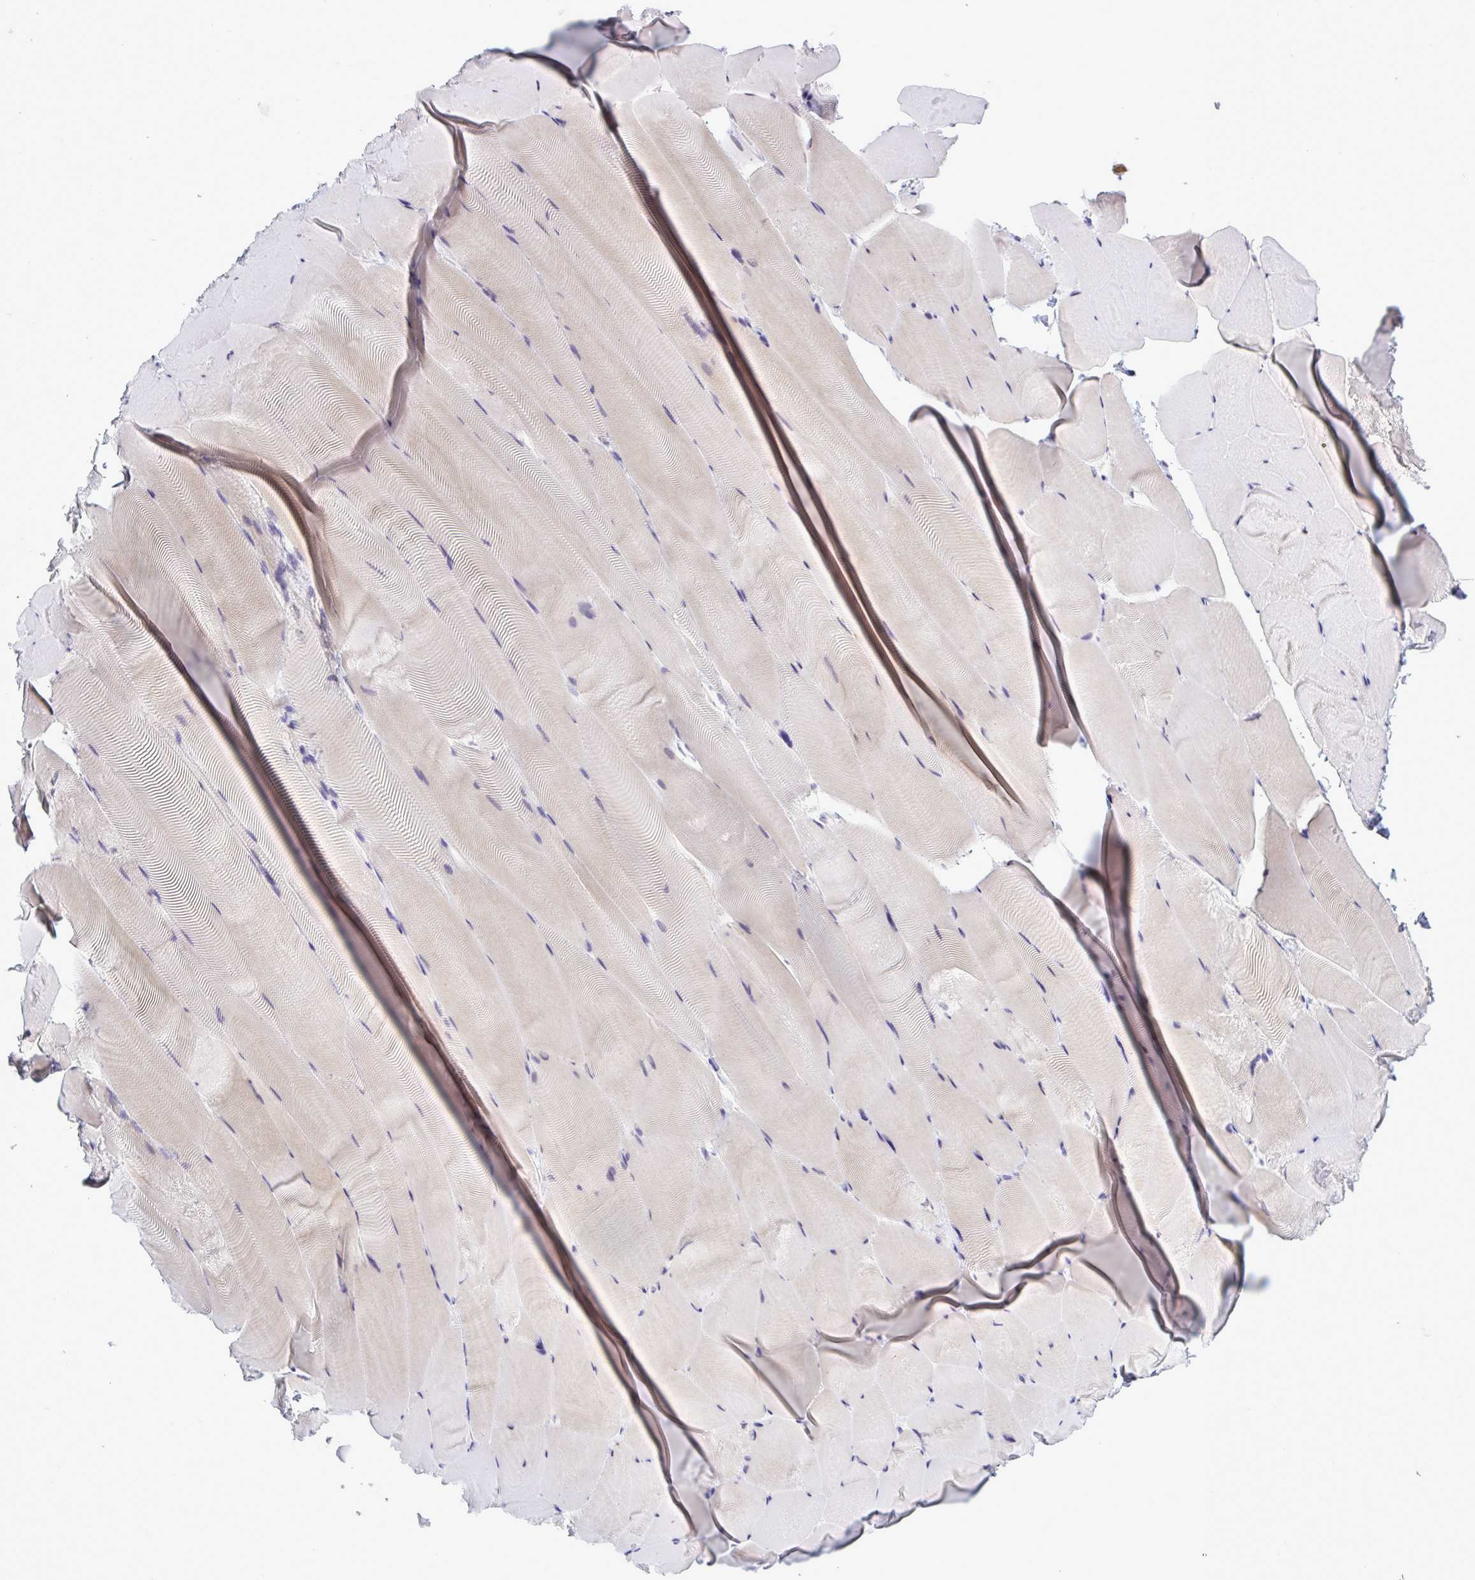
{"staining": {"intensity": "weak", "quantity": "<25%", "location": "cytoplasmic/membranous"}, "tissue": "skeletal muscle", "cell_type": "Myocytes", "image_type": "normal", "snomed": [{"axis": "morphology", "description": "Normal tissue, NOS"}, {"axis": "topography", "description": "Skeletal muscle"}], "caption": "The immunohistochemistry photomicrograph has no significant staining in myocytes of skeletal muscle.", "gene": "MFSD4A", "patient": {"sex": "female", "age": 64}}